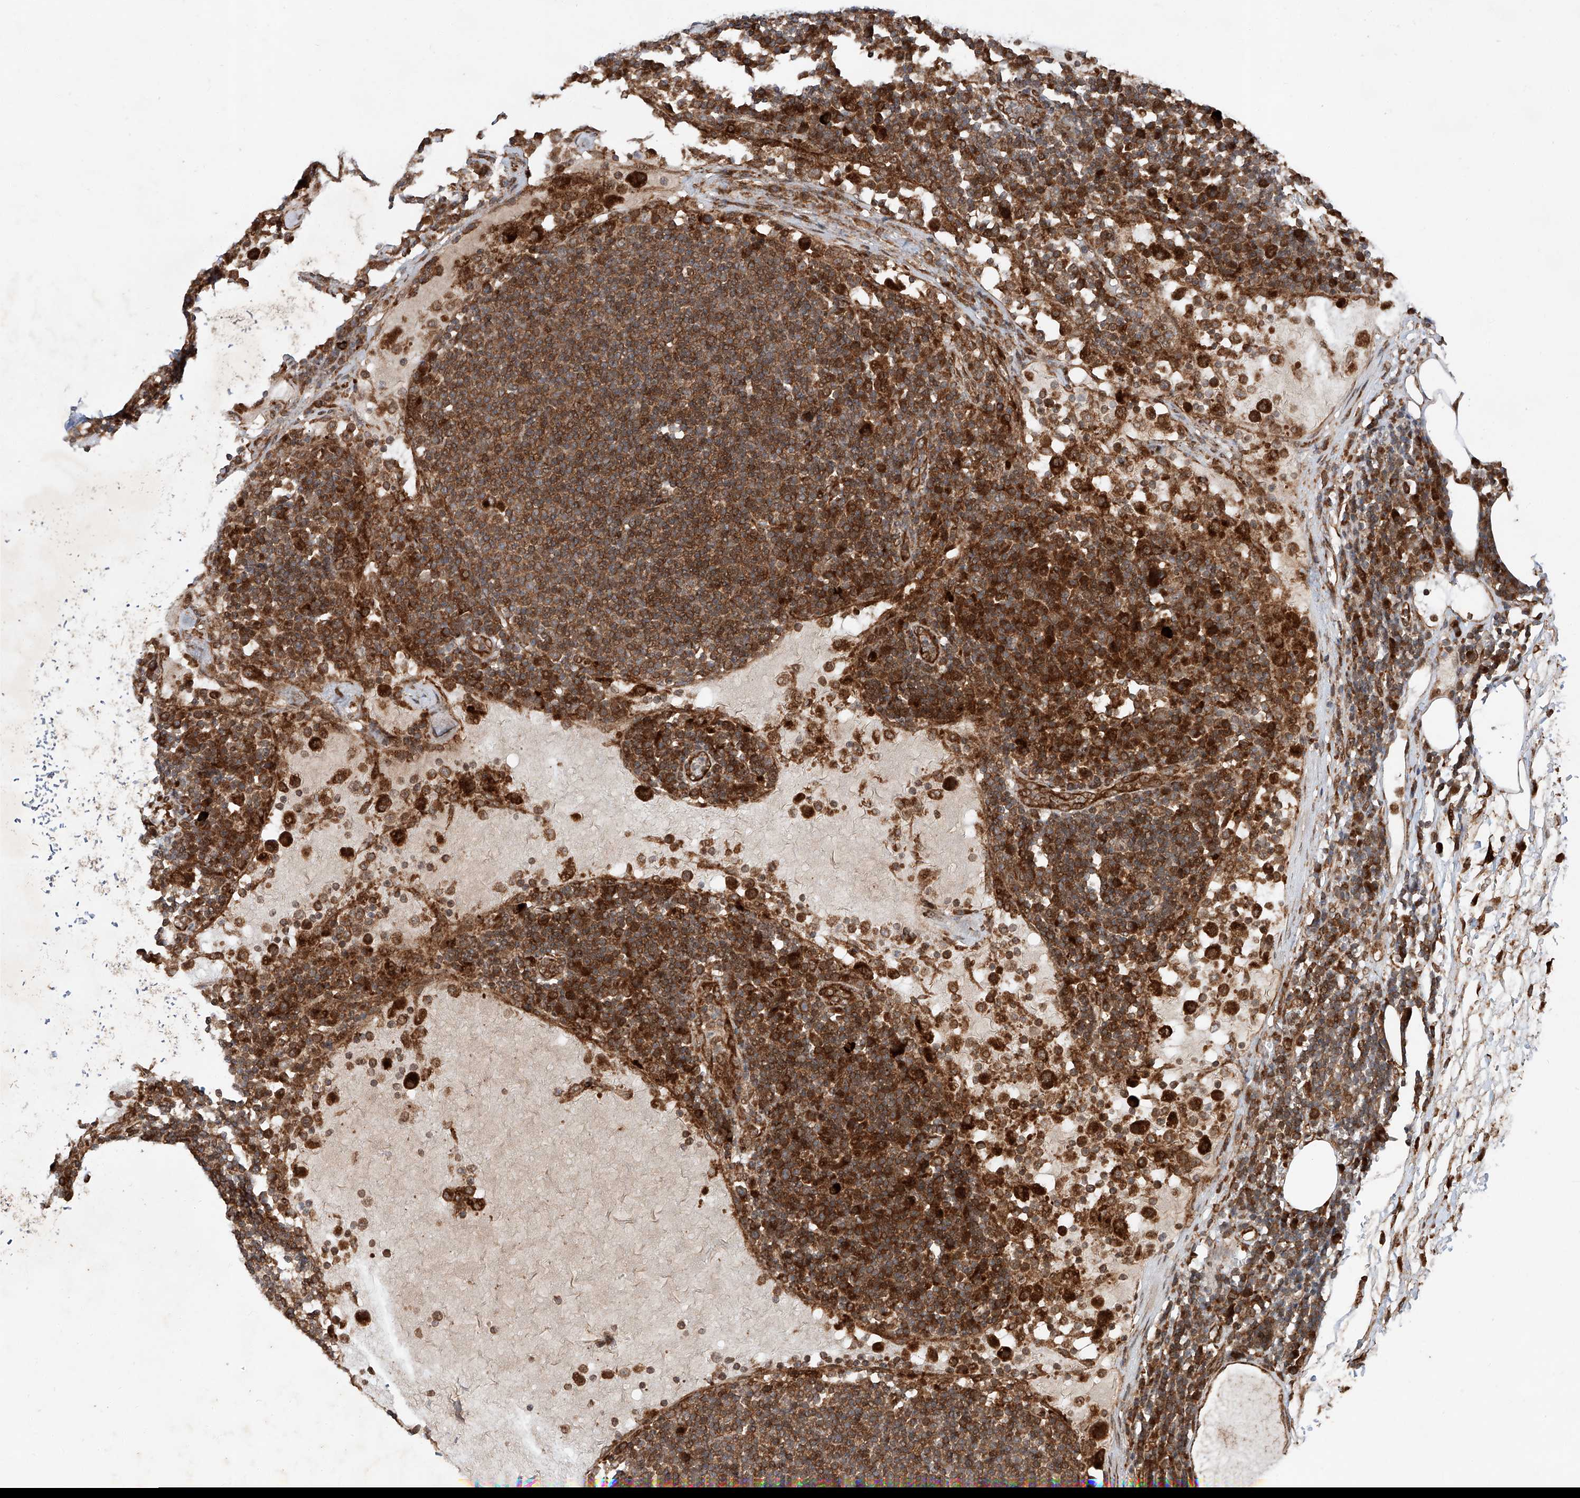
{"staining": {"intensity": "moderate", "quantity": "25%-75%", "location": "cytoplasmic/membranous"}, "tissue": "lymph node", "cell_type": "Non-germinal center cells", "image_type": "normal", "snomed": [{"axis": "morphology", "description": "Normal tissue, NOS"}, {"axis": "topography", "description": "Lymph node"}], "caption": "Immunohistochemistry histopathology image of benign lymph node: lymph node stained using IHC displays medium levels of moderate protein expression localized specifically in the cytoplasmic/membranous of non-germinal center cells, appearing as a cytoplasmic/membranous brown color.", "gene": "ZFP28", "patient": {"sex": "female", "age": 53}}